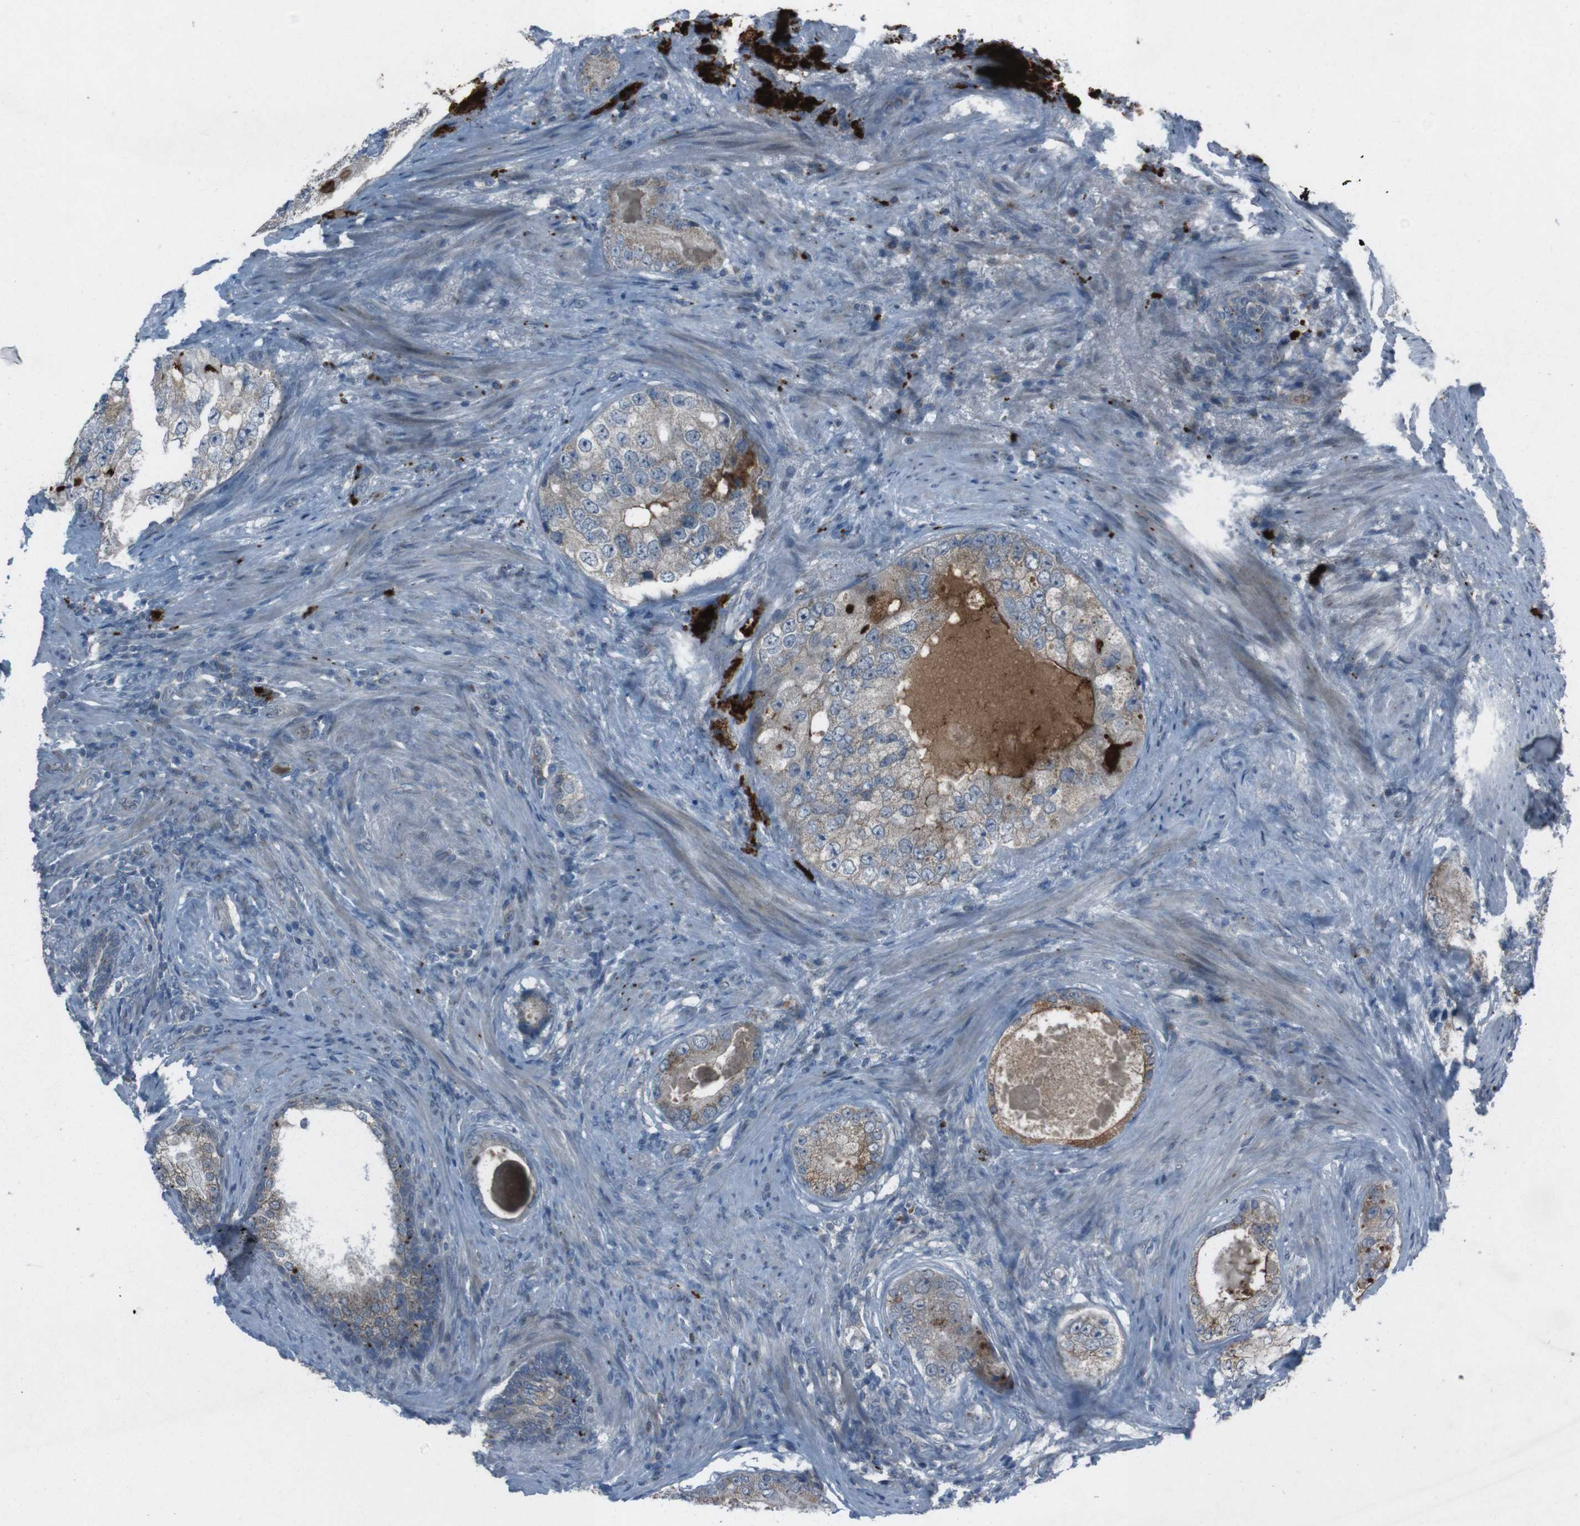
{"staining": {"intensity": "moderate", "quantity": ">75%", "location": "cytoplasmic/membranous"}, "tissue": "prostate cancer", "cell_type": "Tumor cells", "image_type": "cancer", "snomed": [{"axis": "morphology", "description": "Adenocarcinoma, High grade"}, {"axis": "topography", "description": "Prostate"}], "caption": "There is medium levels of moderate cytoplasmic/membranous staining in tumor cells of prostate cancer (high-grade adenocarcinoma), as demonstrated by immunohistochemical staining (brown color).", "gene": "EFNA5", "patient": {"sex": "male", "age": 66}}